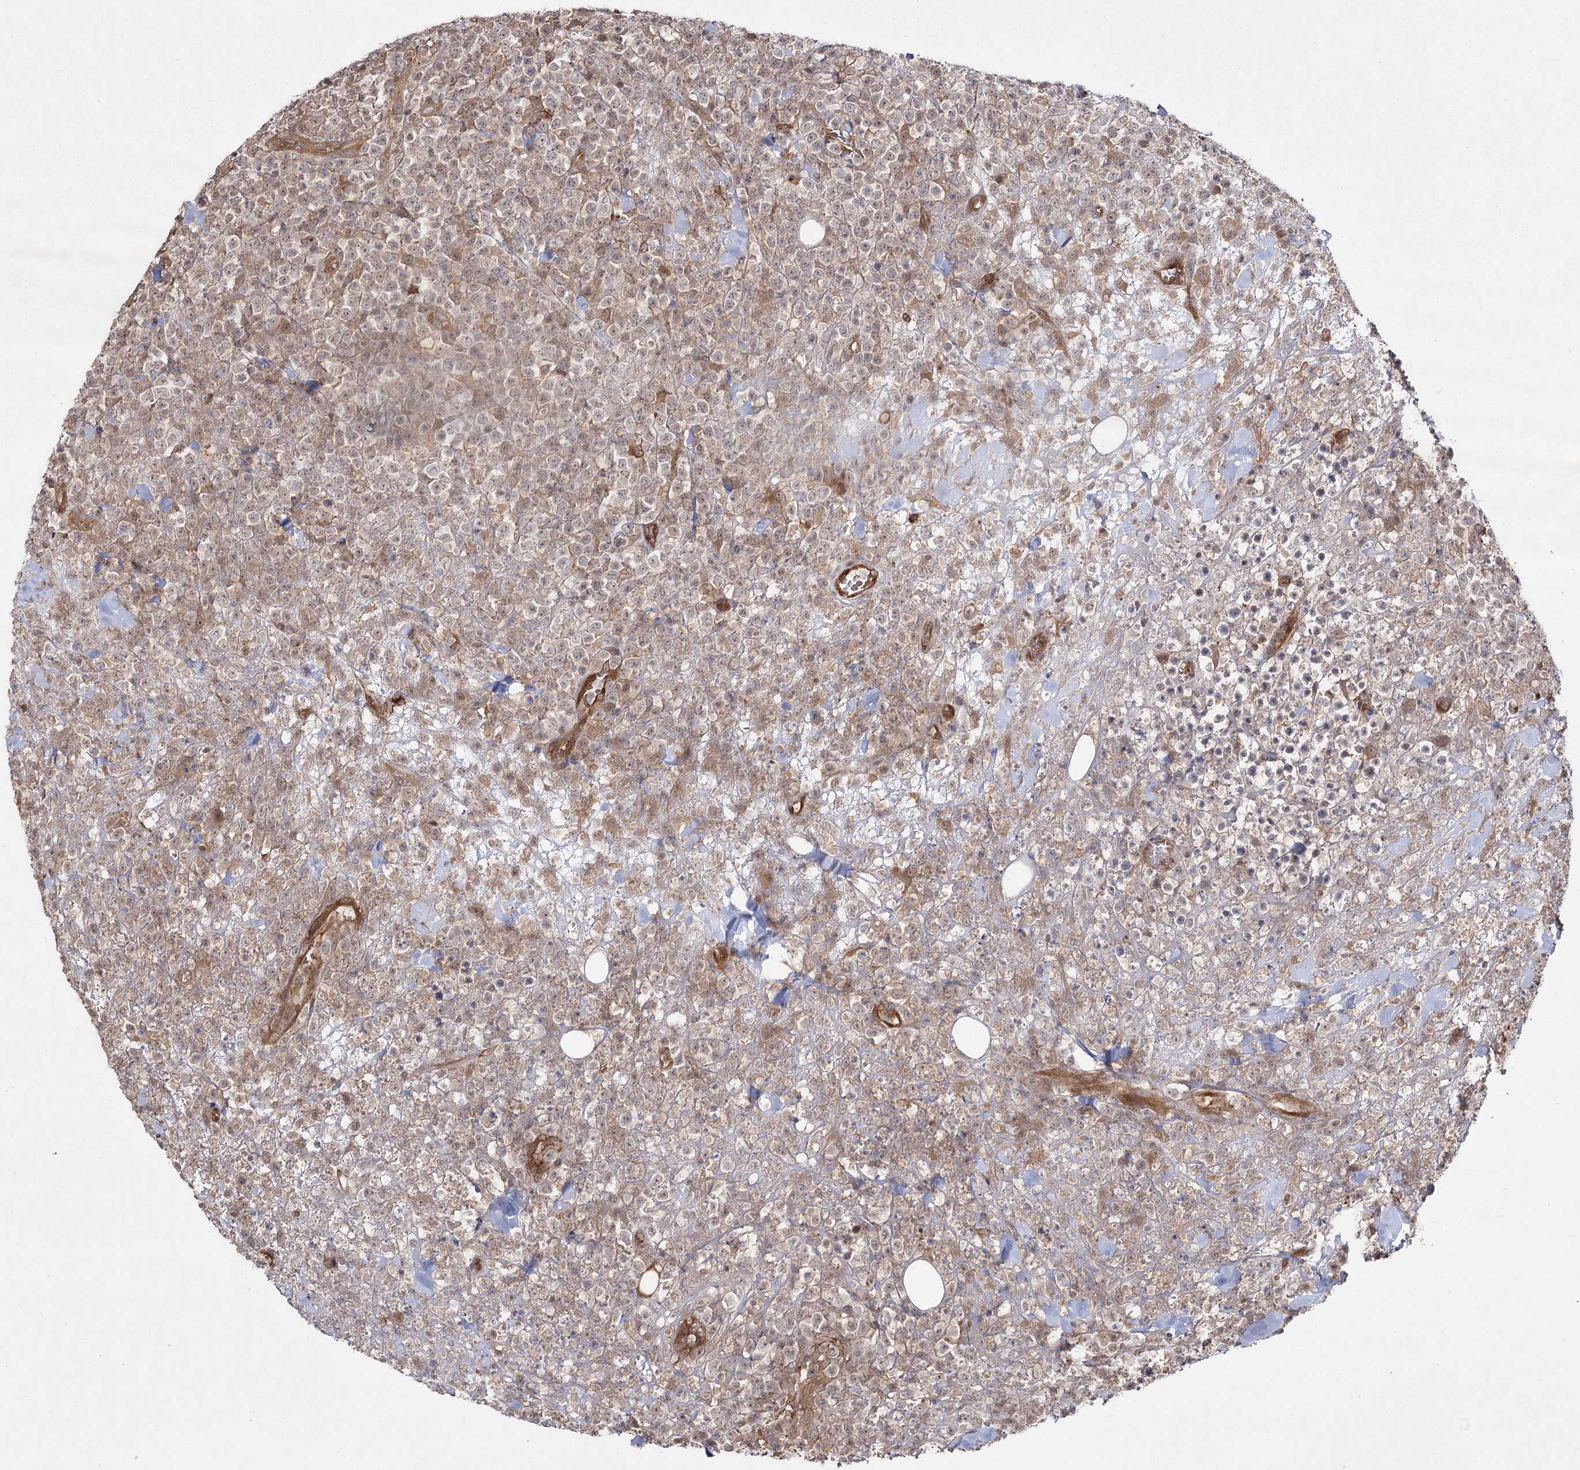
{"staining": {"intensity": "weak", "quantity": "25%-75%", "location": "nuclear"}, "tissue": "lymphoma", "cell_type": "Tumor cells", "image_type": "cancer", "snomed": [{"axis": "morphology", "description": "Malignant lymphoma, non-Hodgkin's type, High grade"}, {"axis": "topography", "description": "Colon"}], "caption": "This histopathology image shows high-grade malignant lymphoma, non-Hodgkin's type stained with IHC to label a protein in brown. The nuclear of tumor cells show weak positivity for the protein. Nuclei are counter-stained blue.", "gene": "WDR44", "patient": {"sex": "female", "age": 53}}